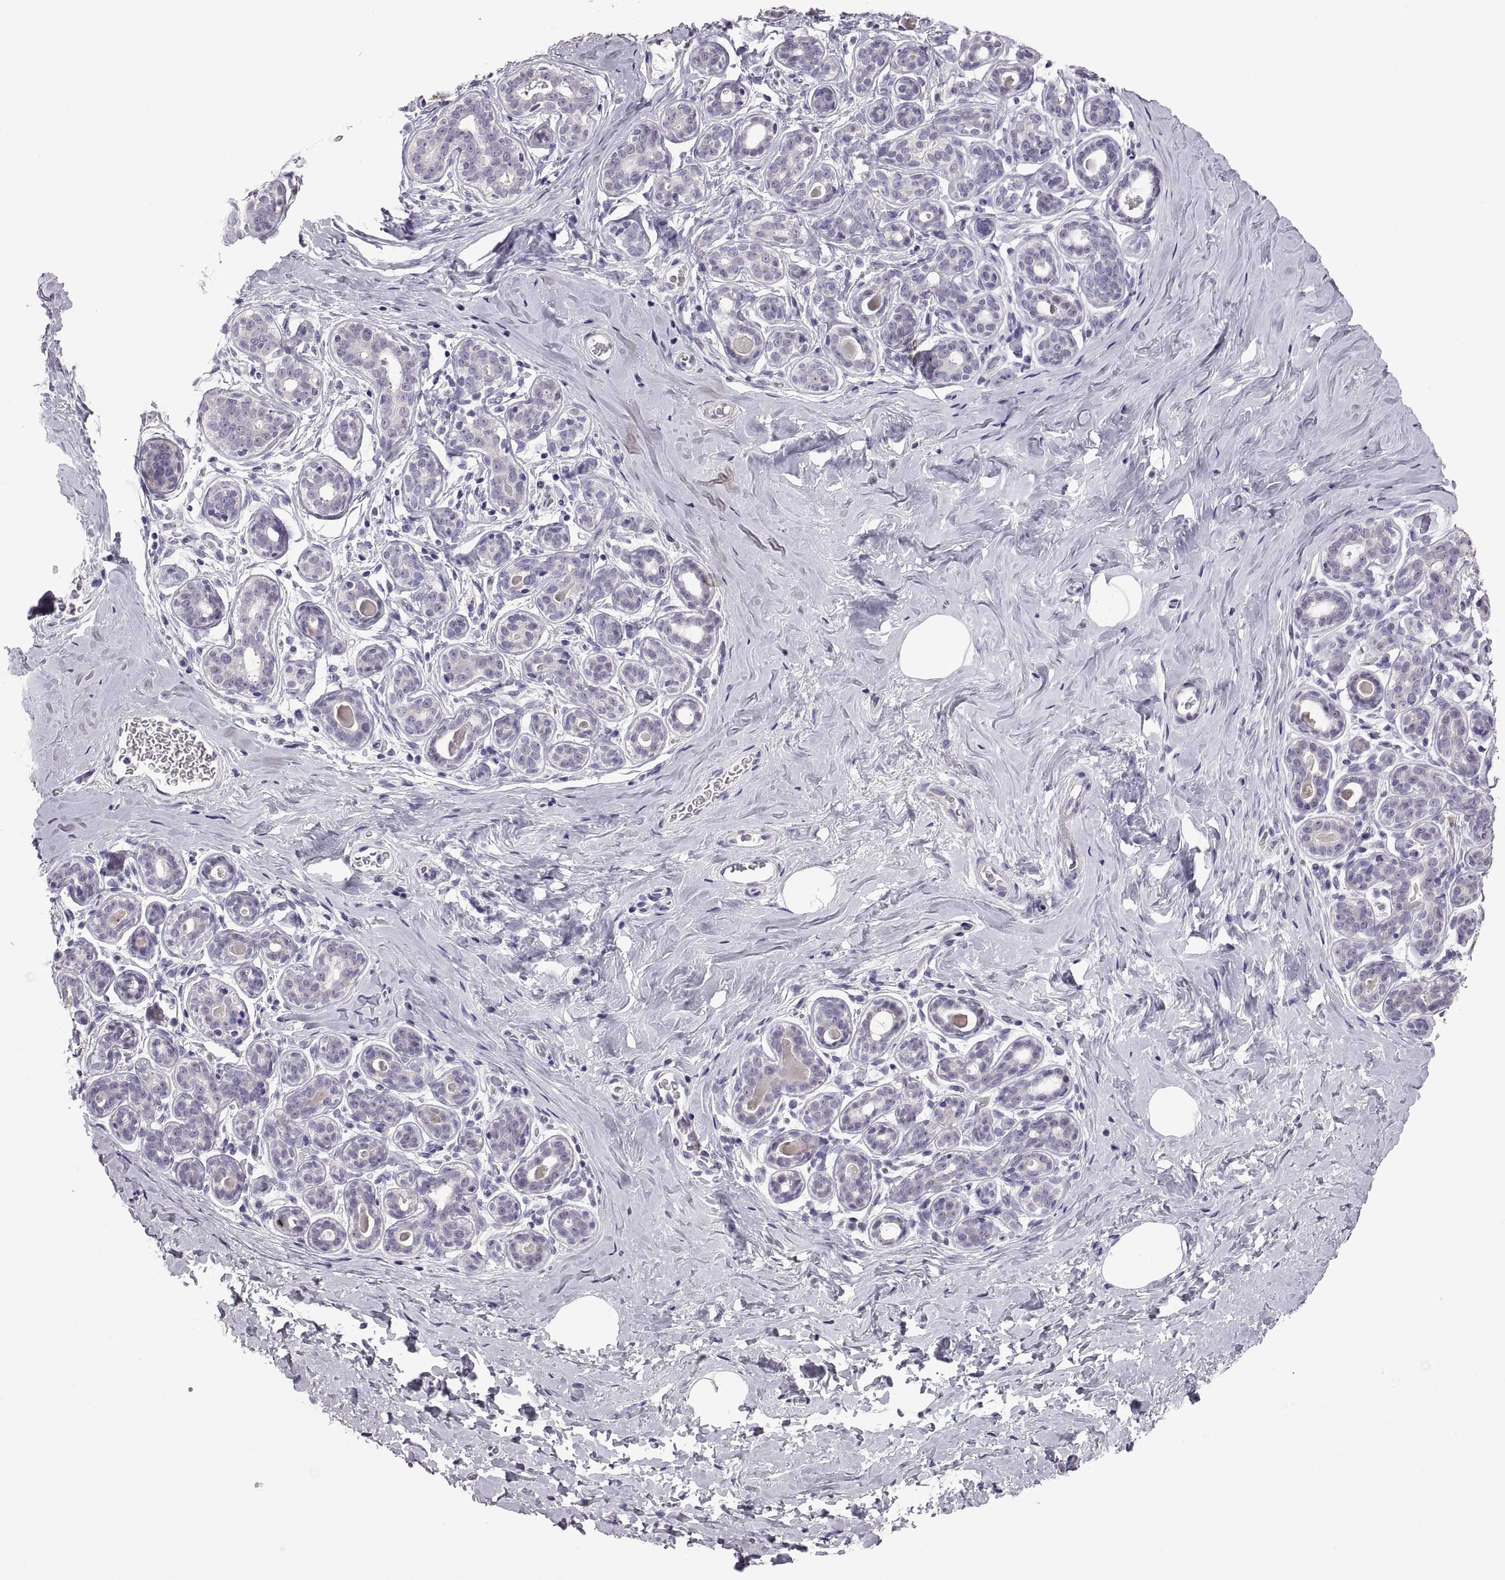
{"staining": {"intensity": "negative", "quantity": "none", "location": "none"}, "tissue": "breast", "cell_type": "Adipocytes", "image_type": "normal", "snomed": [{"axis": "morphology", "description": "Normal tissue, NOS"}, {"axis": "topography", "description": "Skin"}, {"axis": "topography", "description": "Breast"}], "caption": "Immunohistochemical staining of benign human breast reveals no significant expression in adipocytes. (IHC, brightfield microscopy, high magnification).", "gene": "FAM170A", "patient": {"sex": "female", "age": 43}}